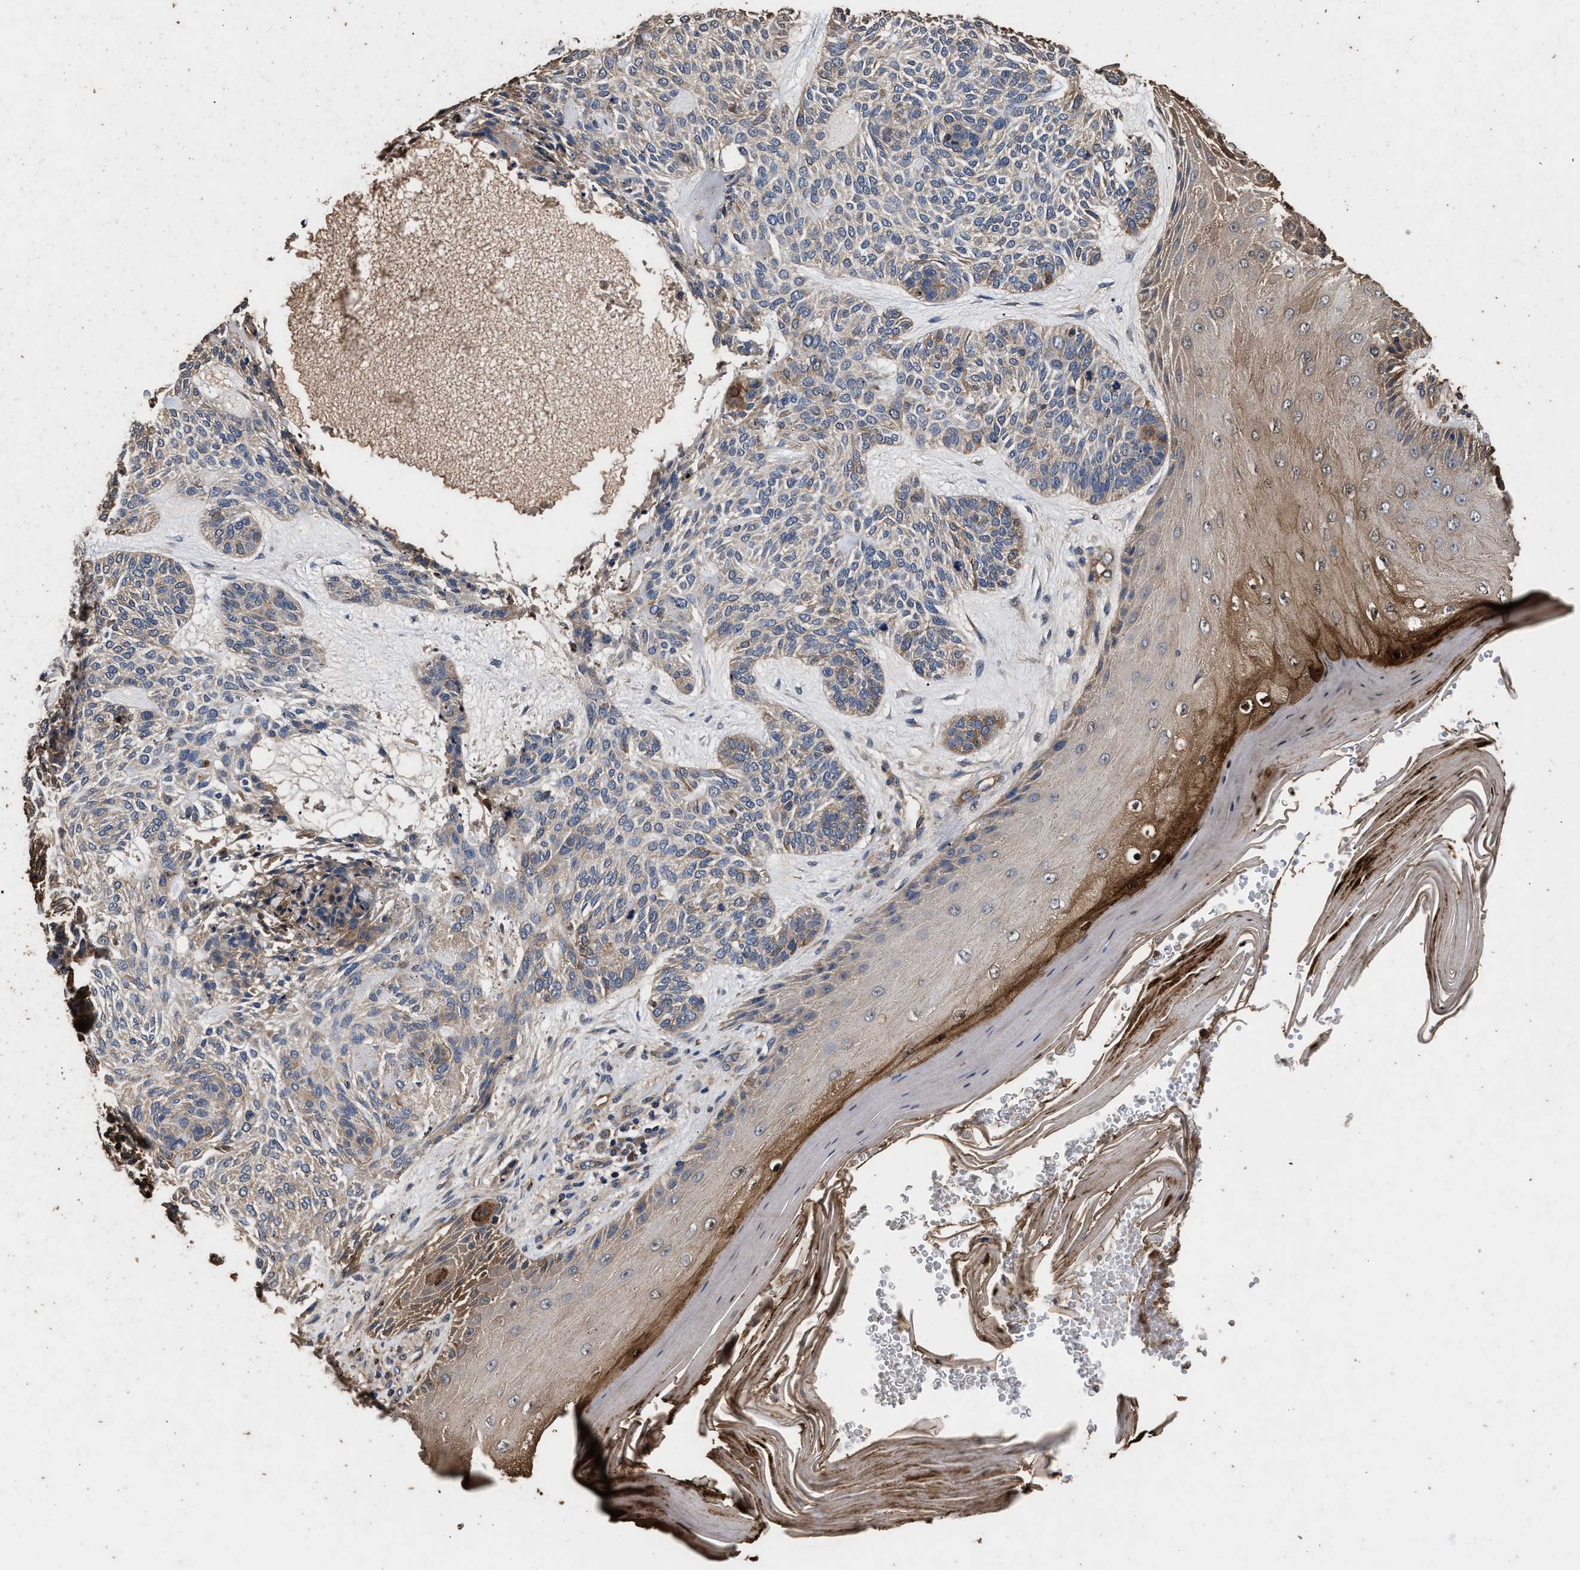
{"staining": {"intensity": "moderate", "quantity": "<25%", "location": "cytoplasmic/membranous"}, "tissue": "skin cancer", "cell_type": "Tumor cells", "image_type": "cancer", "snomed": [{"axis": "morphology", "description": "Basal cell carcinoma"}, {"axis": "topography", "description": "Skin"}], "caption": "Moderate cytoplasmic/membranous protein staining is identified in about <25% of tumor cells in basal cell carcinoma (skin).", "gene": "KYAT1", "patient": {"sex": "male", "age": 55}}